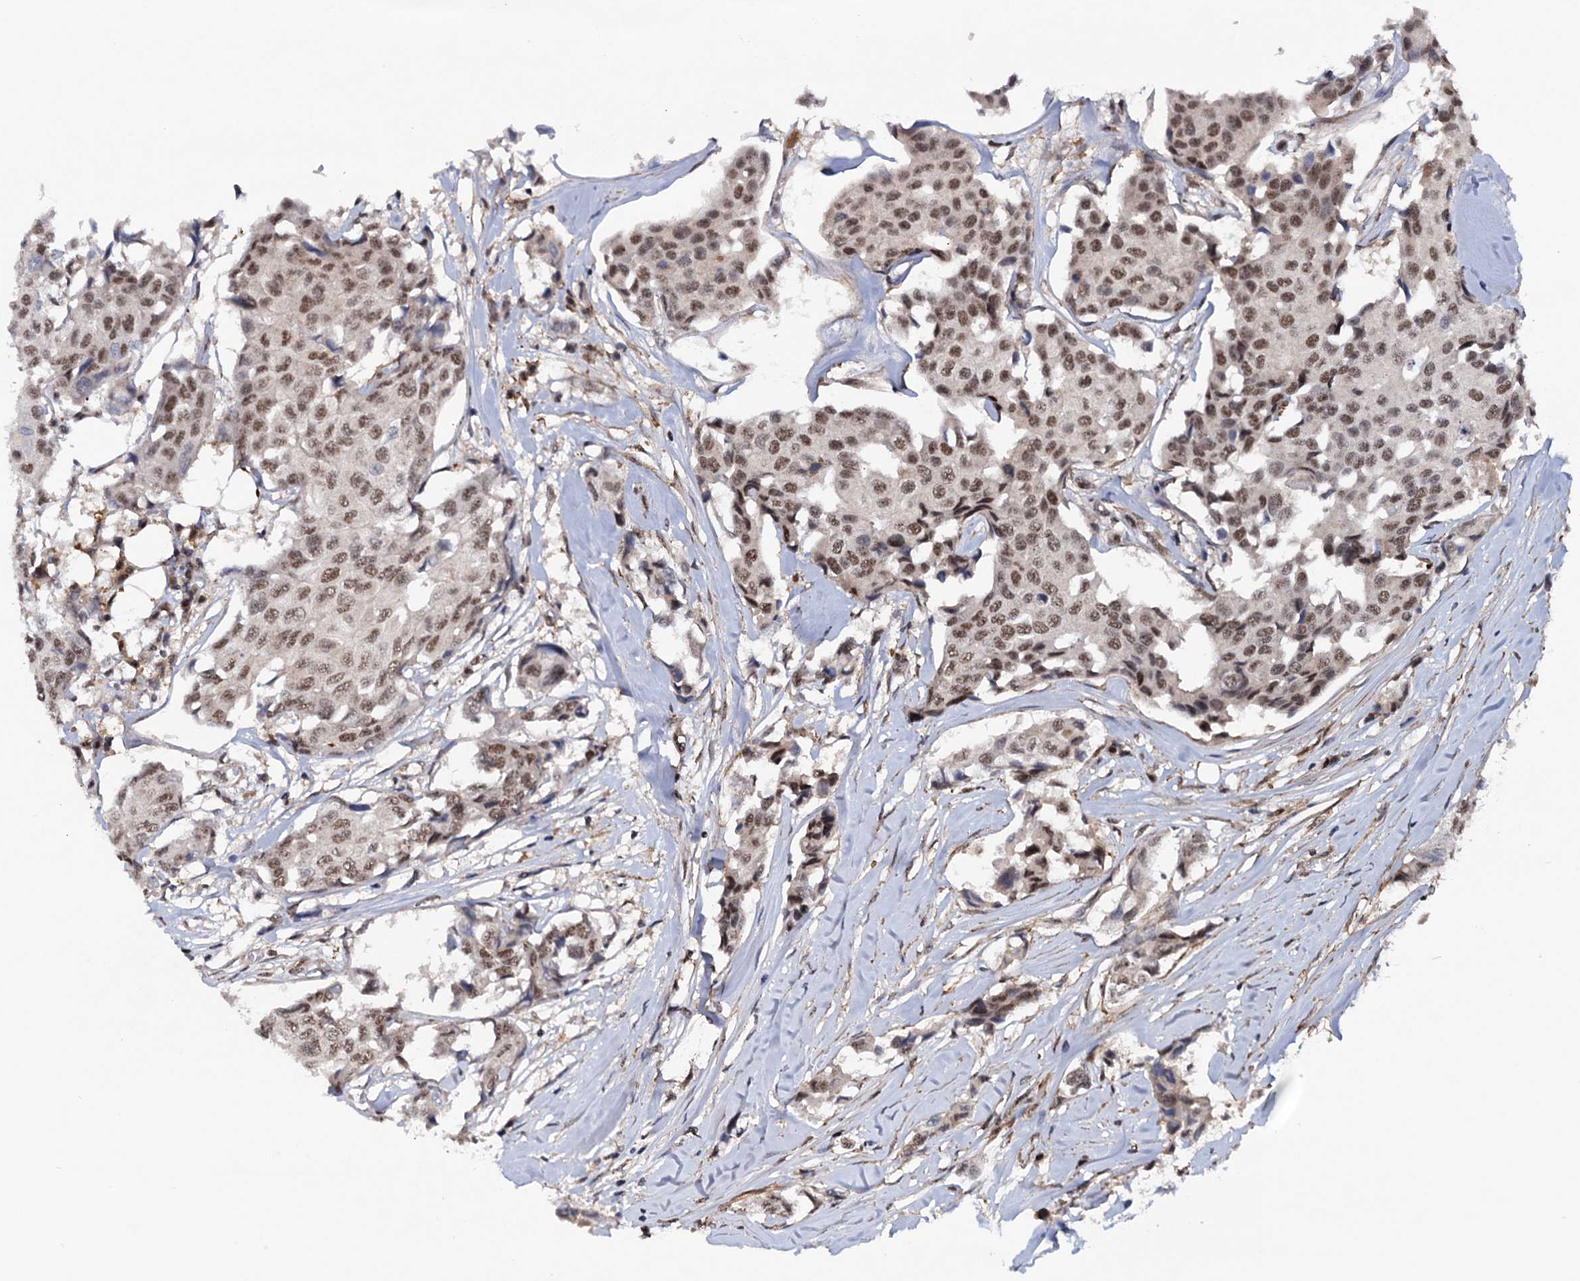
{"staining": {"intensity": "moderate", "quantity": ">75%", "location": "nuclear"}, "tissue": "breast cancer", "cell_type": "Tumor cells", "image_type": "cancer", "snomed": [{"axis": "morphology", "description": "Duct carcinoma"}, {"axis": "topography", "description": "Breast"}], "caption": "Protein staining demonstrates moderate nuclear positivity in approximately >75% of tumor cells in breast cancer (intraductal carcinoma). The staining was performed using DAB to visualize the protein expression in brown, while the nuclei were stained in blue with hematoxylin (Magnification: 20x).", "gene": "TBC1D12", "patient": {"sex": "female", "age": 80}}